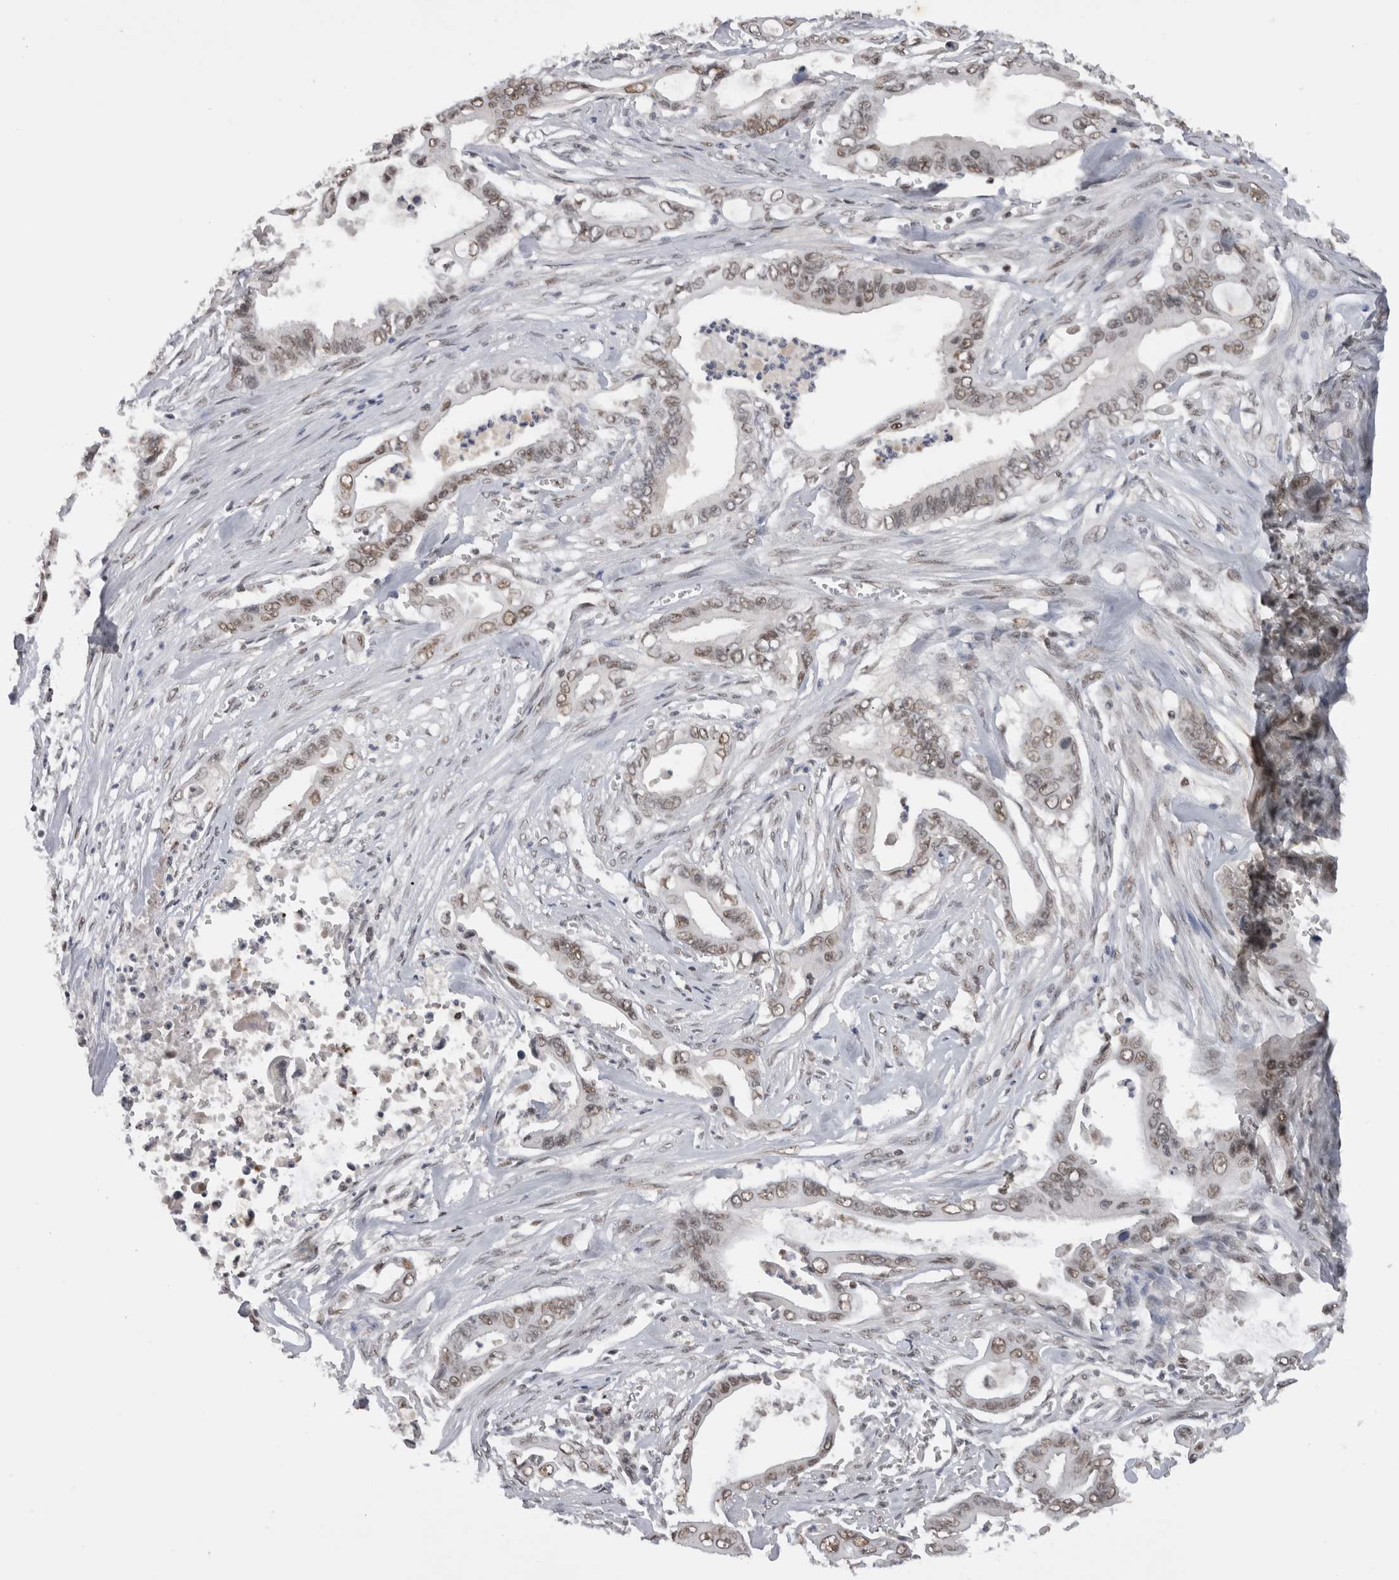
{"staining": {"intensity": "weak", "quantity": ">75%", "location": "nuclear"}, "tissue": "pancreatic cancer", "cell_type": "Tumor cells", "image_type": "cancer", "snomed": [{"axis": "morphology", "description": "Adenocarcinoma, NOS"}, {"axis": "topography", "description": "Pancreas"}], "caption": "Immunohistochemistry (IHC) (DAB) staining of human pancreatic cancer (adenocarcinoma) reveals weak nuclear protein staining in about >75% of tumor cells.", "gene": "DAXX", "patient": {"sex": "male", "age": 59}}